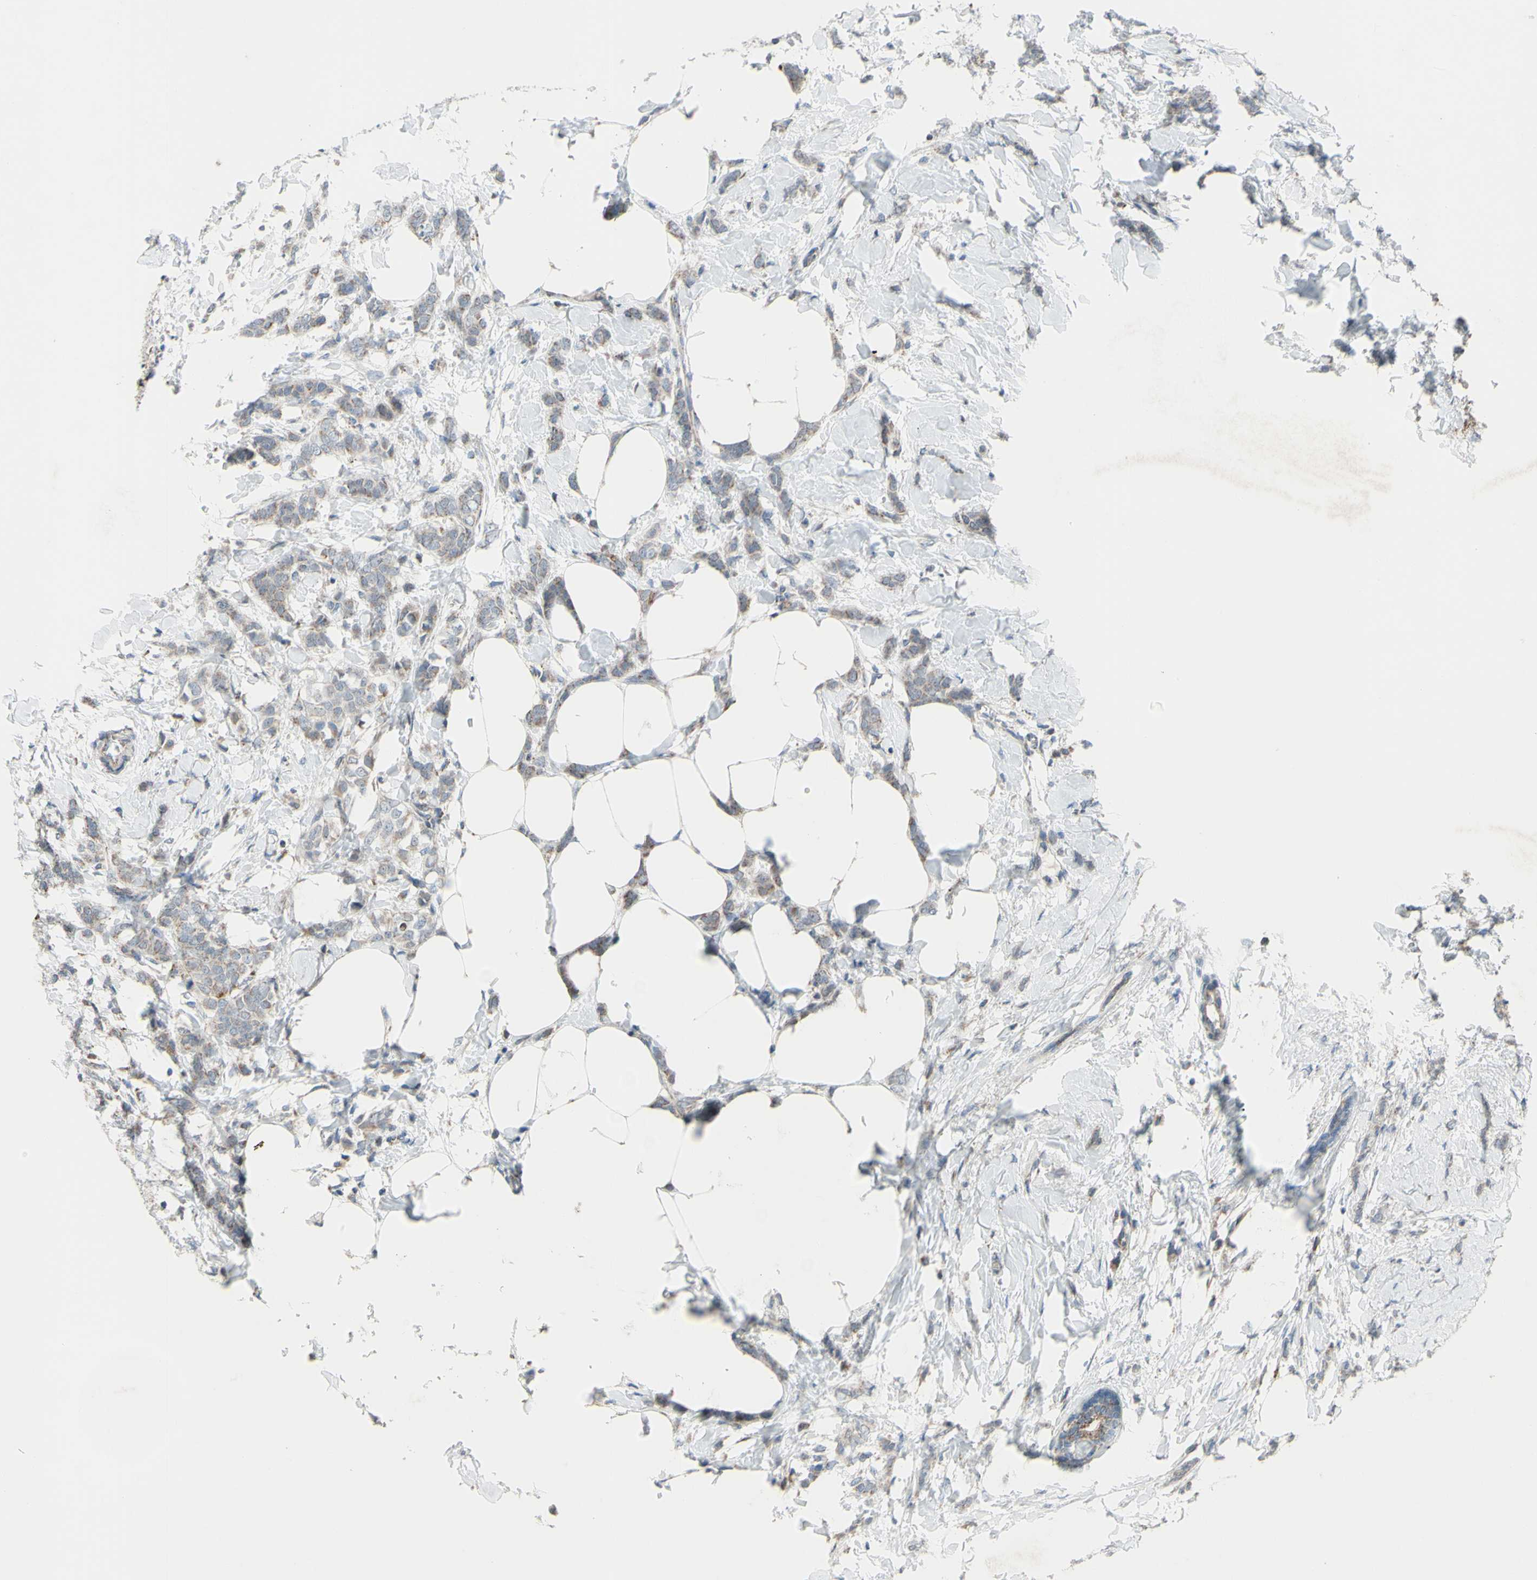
{"staining": {"intensity": "weak", "quantity": "25%-75%", "location": "cytoplasmic/membranous"}, "tissue": "breast cancer", "cell_type": "Tumor cells", "image_type": "cancer", "snomed": [{"axis": "morphology", "description": "Lobular carcinoma, in situ"}, {"axis": "morphology", "description": "Lobular carcinoma"}, {"axis": "topography", "description": "Breast"}], "caption": "Human lobular carcinoma (breast) stained with a protein marker exhibits weak staining in tumor cells.", "gene": "GLT8D1", "patient": {"sex": "female", "age": 41}}